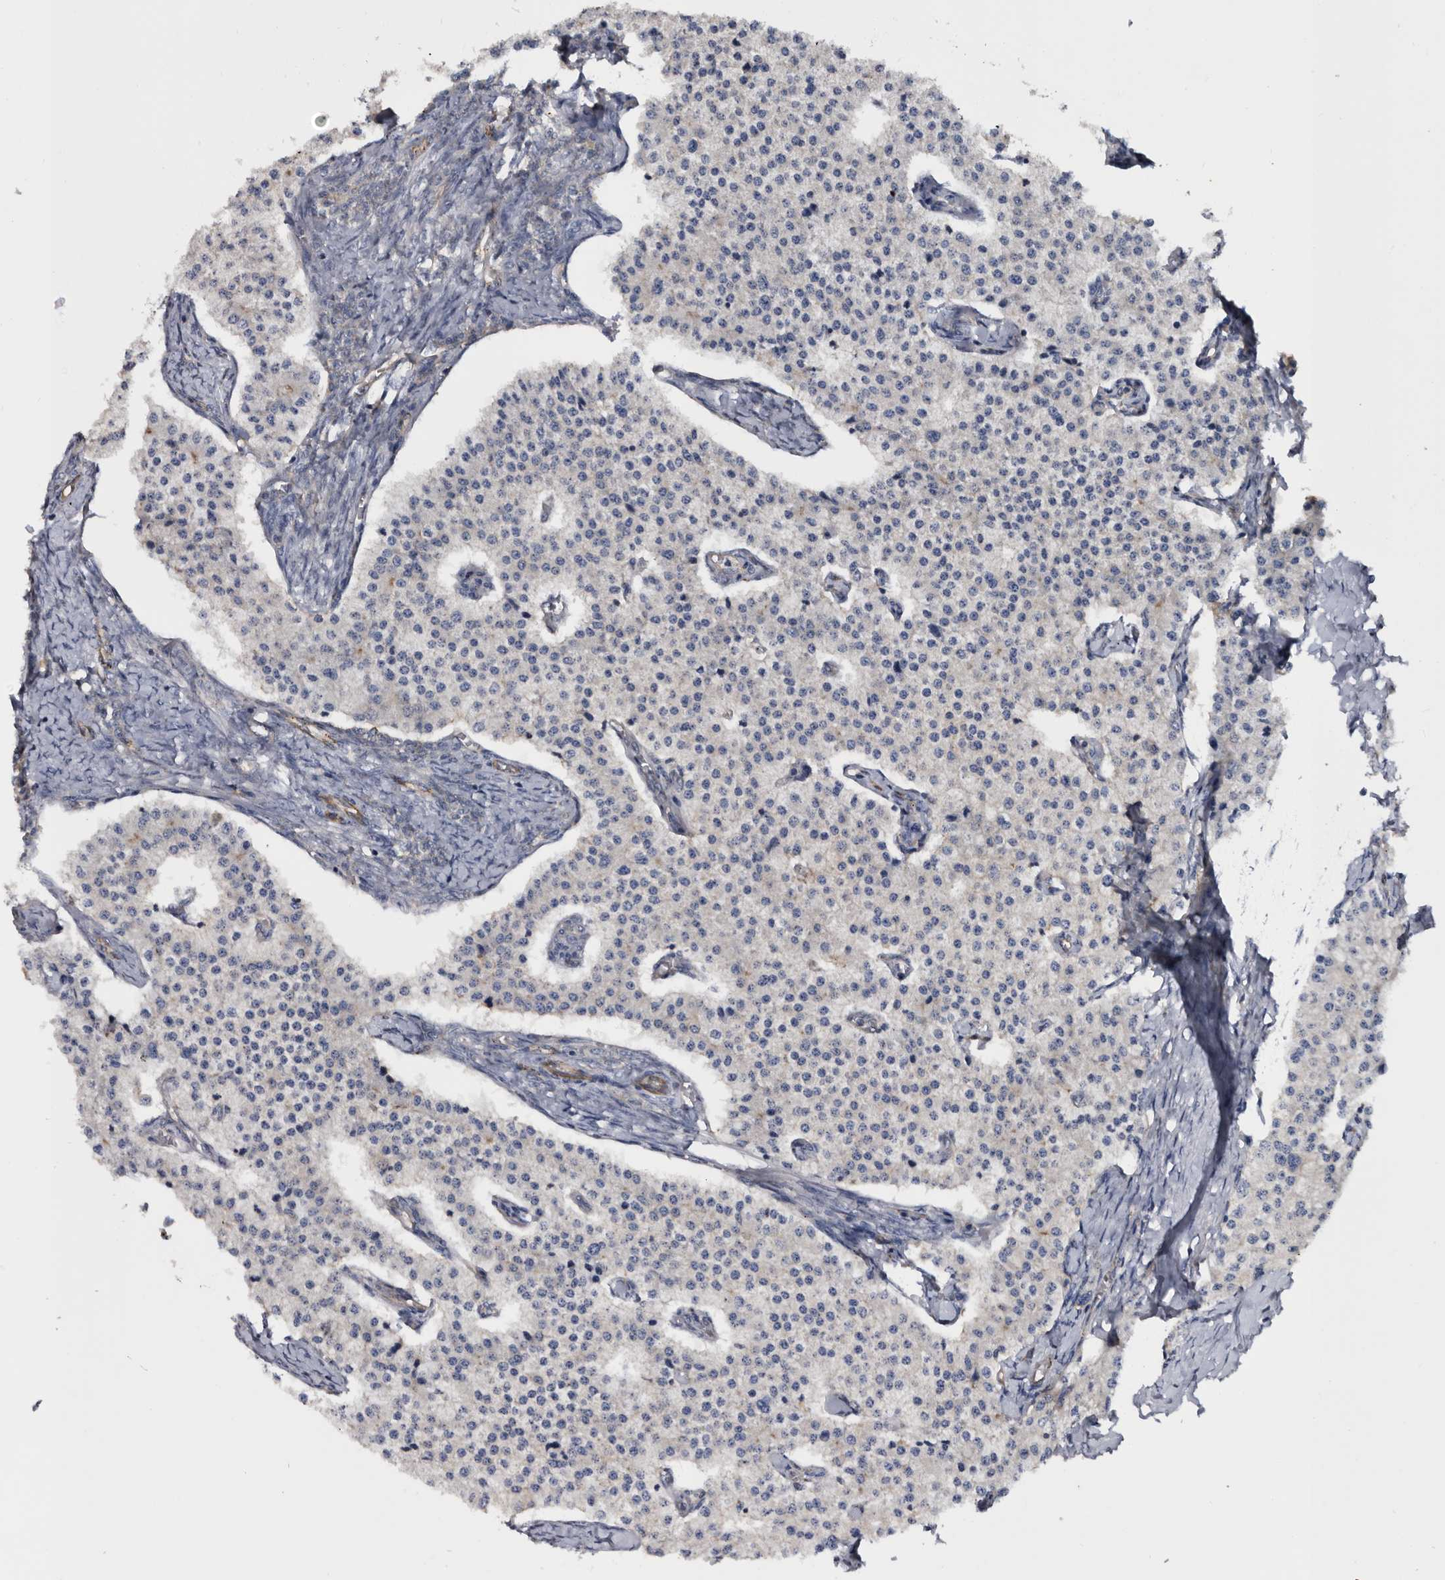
{"staining": {"intensity": "negative", "quantity": "none", "location": "none"}, "tissue": "carcinoid", "cell_type": "Tumor cells", "image_type": "cancer", "snomed": [{"axis": "morphology", "description": "Carcinoid, malignant, NOS"}, {"axis": "topography", "description": "Colon"}], "caption": "An IHC photomicrograph of malignant carcinoid is shown. There is no staining in tumor cells of malignant carcinoid. (DAB (3,3'-diaminobenzidine) immunohistochemistry (IHC) visualized using brightfield microscopy, high magnification).", "gene": "TSPAN17", "patient": {"sex": "female", "age": 52}}